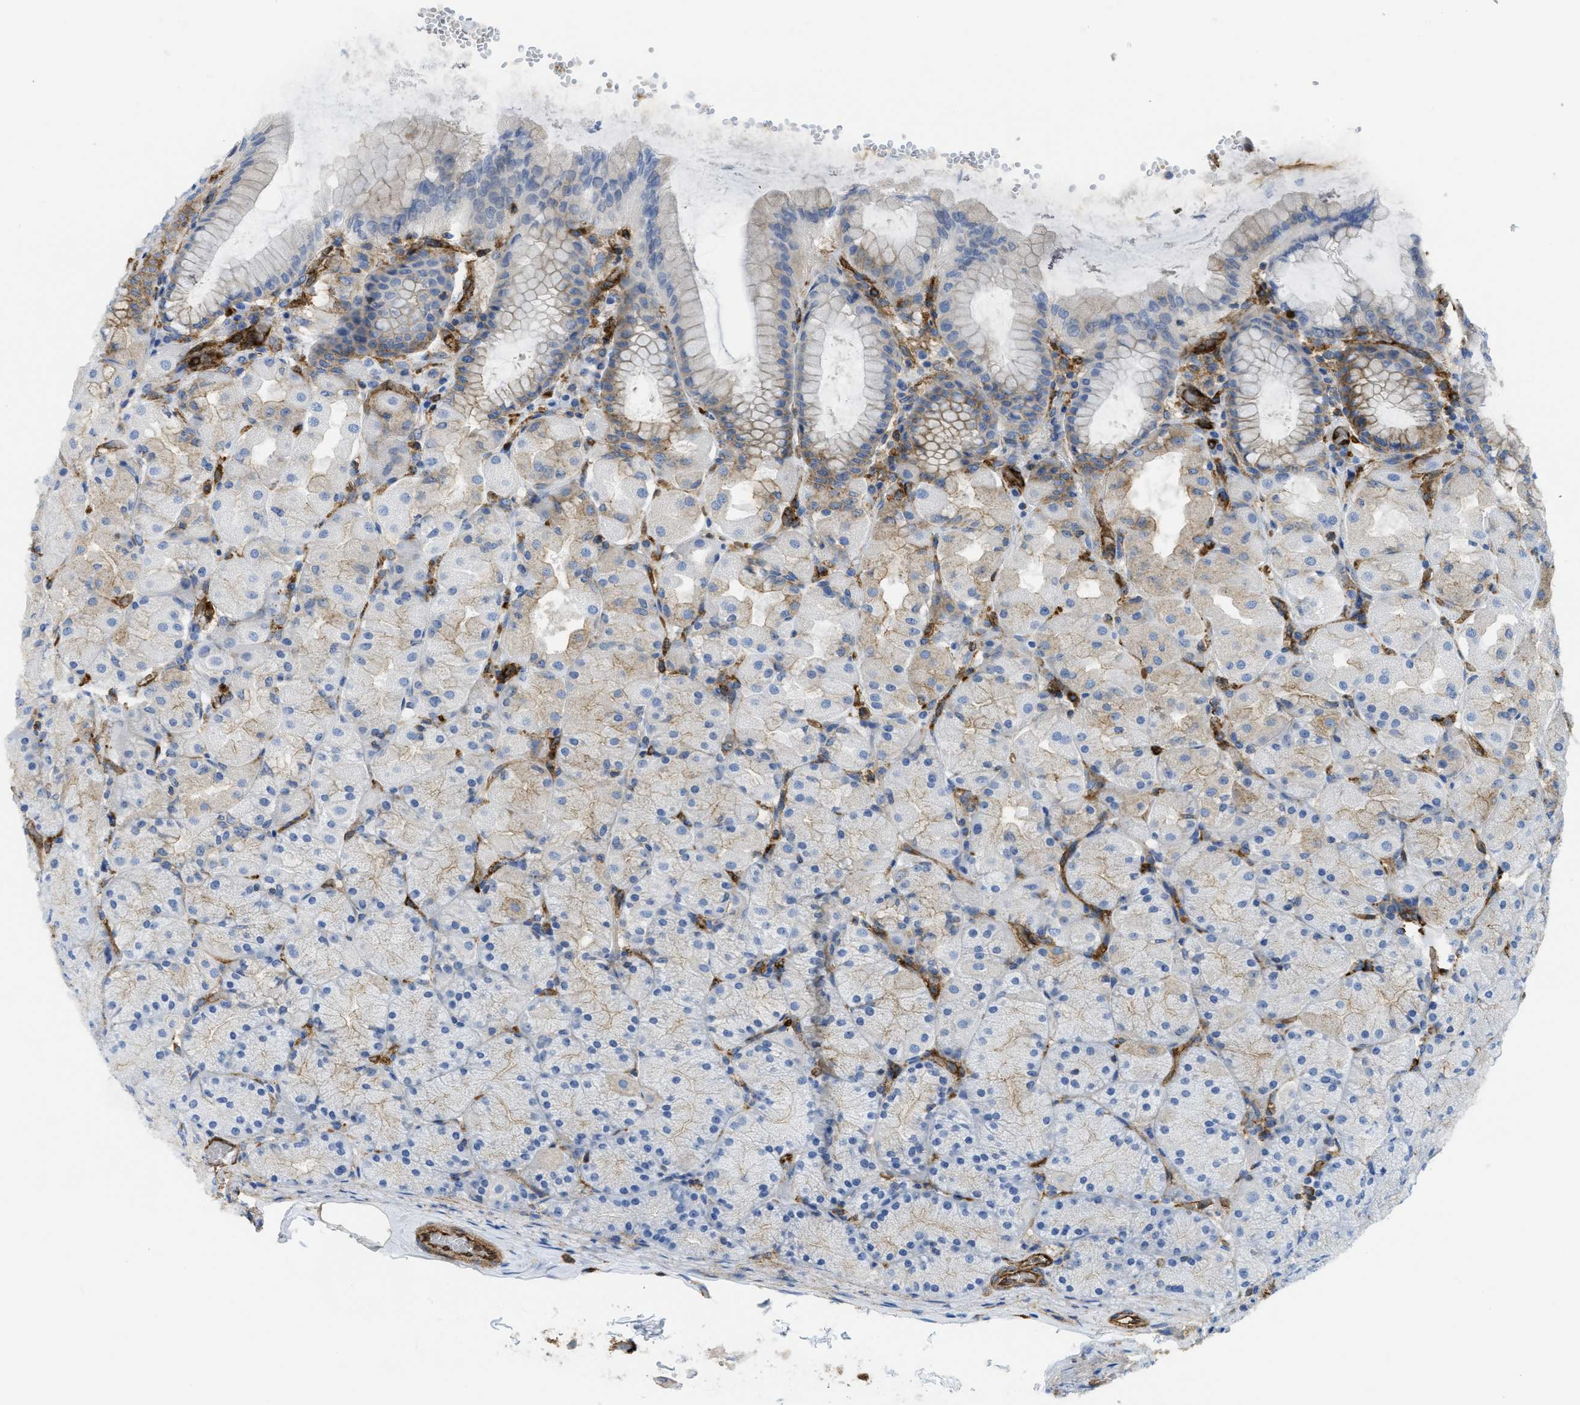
{"staining": {"intensity": "moderate", "quantity": "25%-75%", "location": "cytoplasmic/membranous"}, "tissue": "stomach", "cell_type": "Glandular cells", "image_type": "normal", "snomed": [{"axis": "morphology", "description": "Normal tissue, NOS"}, {"axis": "topography", "description": "Stomach, upper"}], "caption": "Protein staining reveals moderate cytoplasmic/membranous staining in approximately 25%-75% of glandular cells in unremarkable stomach.", "gene": "HIP1", "patient": {"sex": "female", "age": 56}}